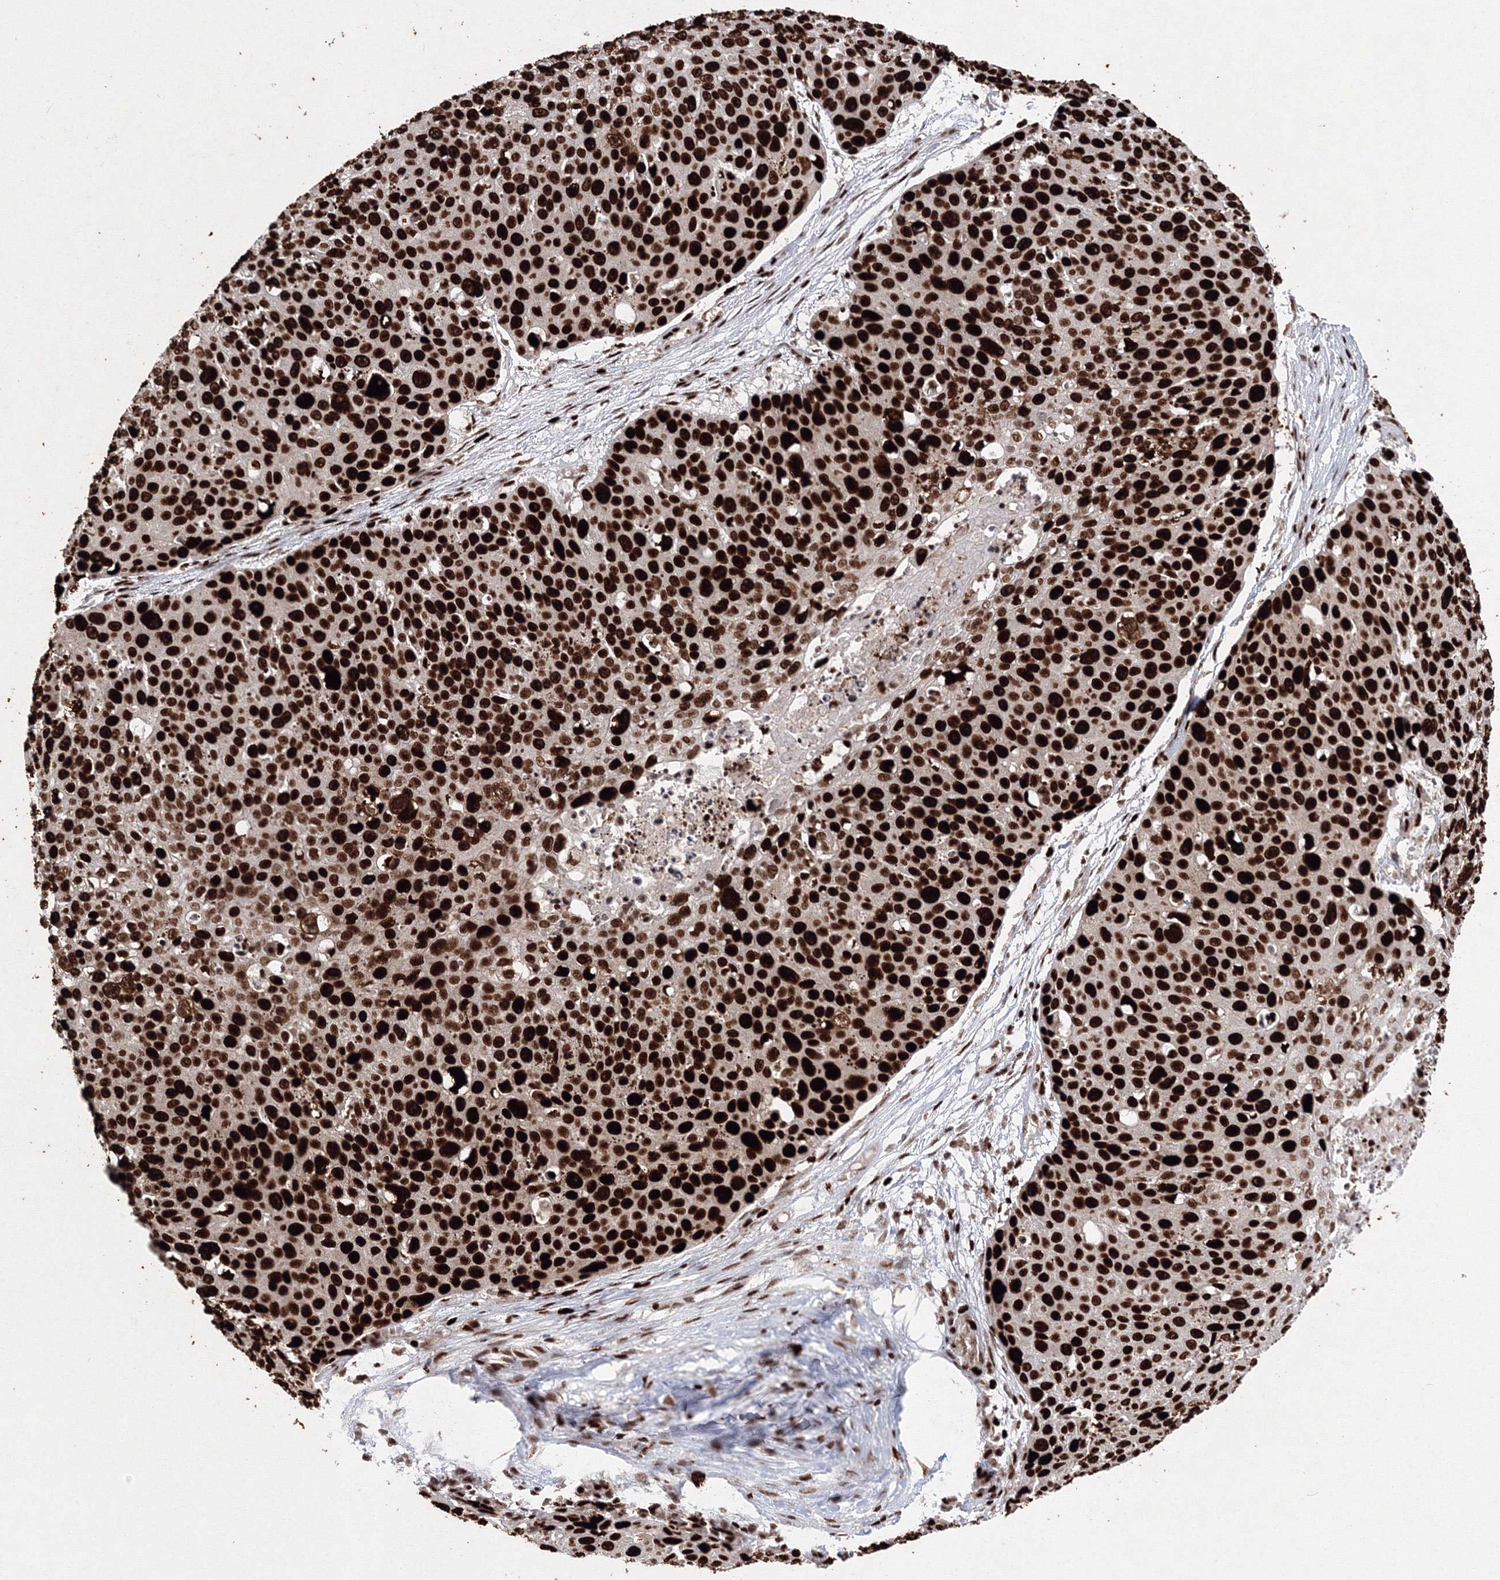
{"staining": {"intensity": "strong", "quantity": ">75%", "location": "nuclear"}, "tissue": "skin cancer", "cell_type": "Tumor cells", "image_type": "cancer", "snomed": [{"axis": "morphology", "description": "Squamous cell carcinoma, NOS"}, {"axis": "topography", "description": "Skin"}], "caption": "Immunohistochemistry staining of skin squamous cell carcinoma, which displays high levels of strong nuclear staining in about >75% of tumor cells indicating strong nuclear protein expression. The staining was performed using DAB (3,3'-diaminobenzidine) (brown) for protein detection and nuclei were counterstained in hematoxylin (blue).", "gene": "LIG1", "patient": {"sex": "male", "age": 71}}